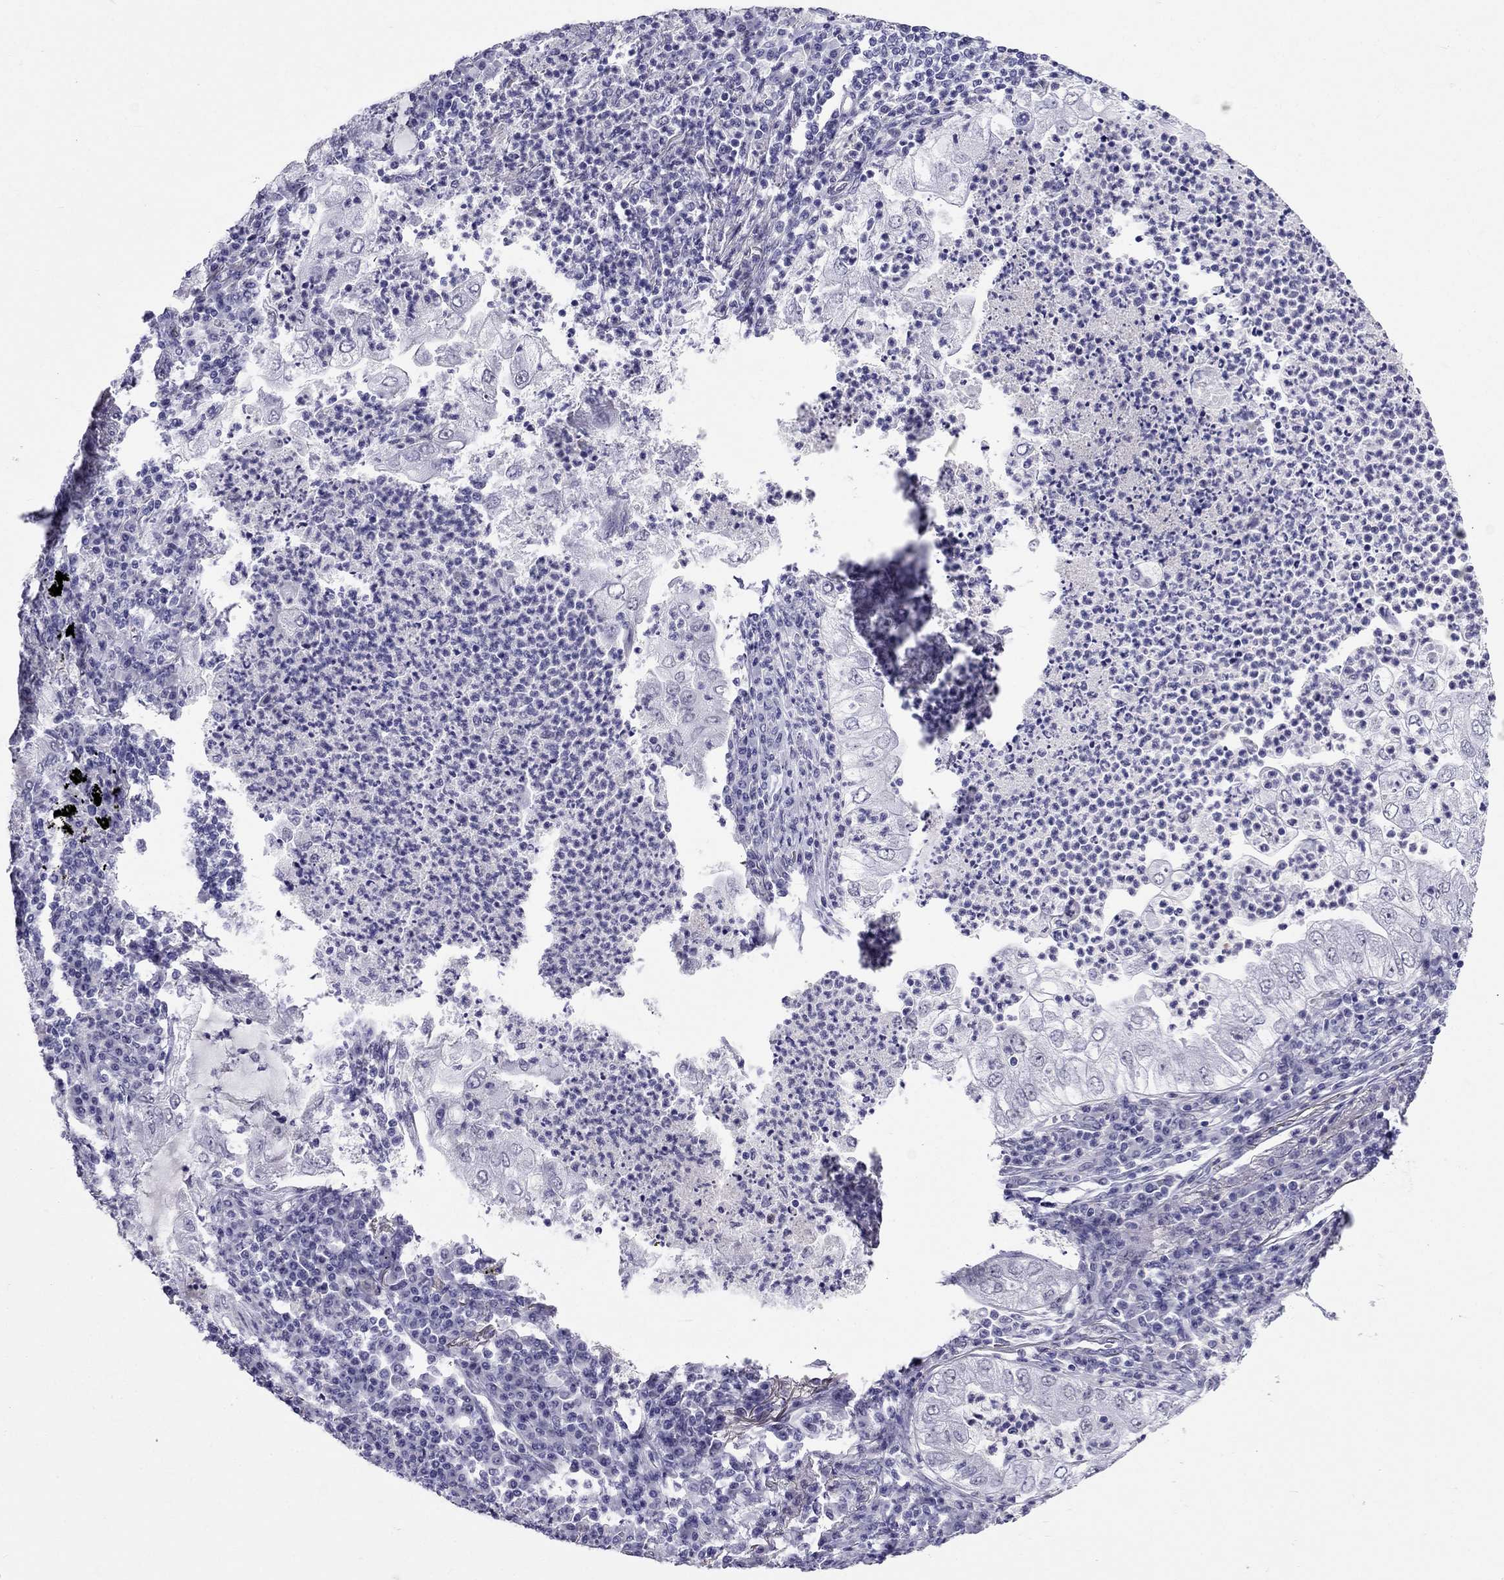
{"staining": {"intensity": "negative", "quantity": "none", "location": "none"}, "tissue": "lung cancer", "cell_type": "Tumor cells", "image_type": "cancer", "snomed": [{"axis": "morphology", "description": "Adenocarcinoma, NOS"}, {"axis": "topography", "description": "Lung"}], "caption": "An immunohistochemistry micrograph of lung adenocarcinoma is shown. There is no staining in tumor cells of lung adenocarcinoma. (DAB immunohistochemistry, high magnification).", "gene": "CROCC2", "patient": {"sex": "female", "age": 73}}